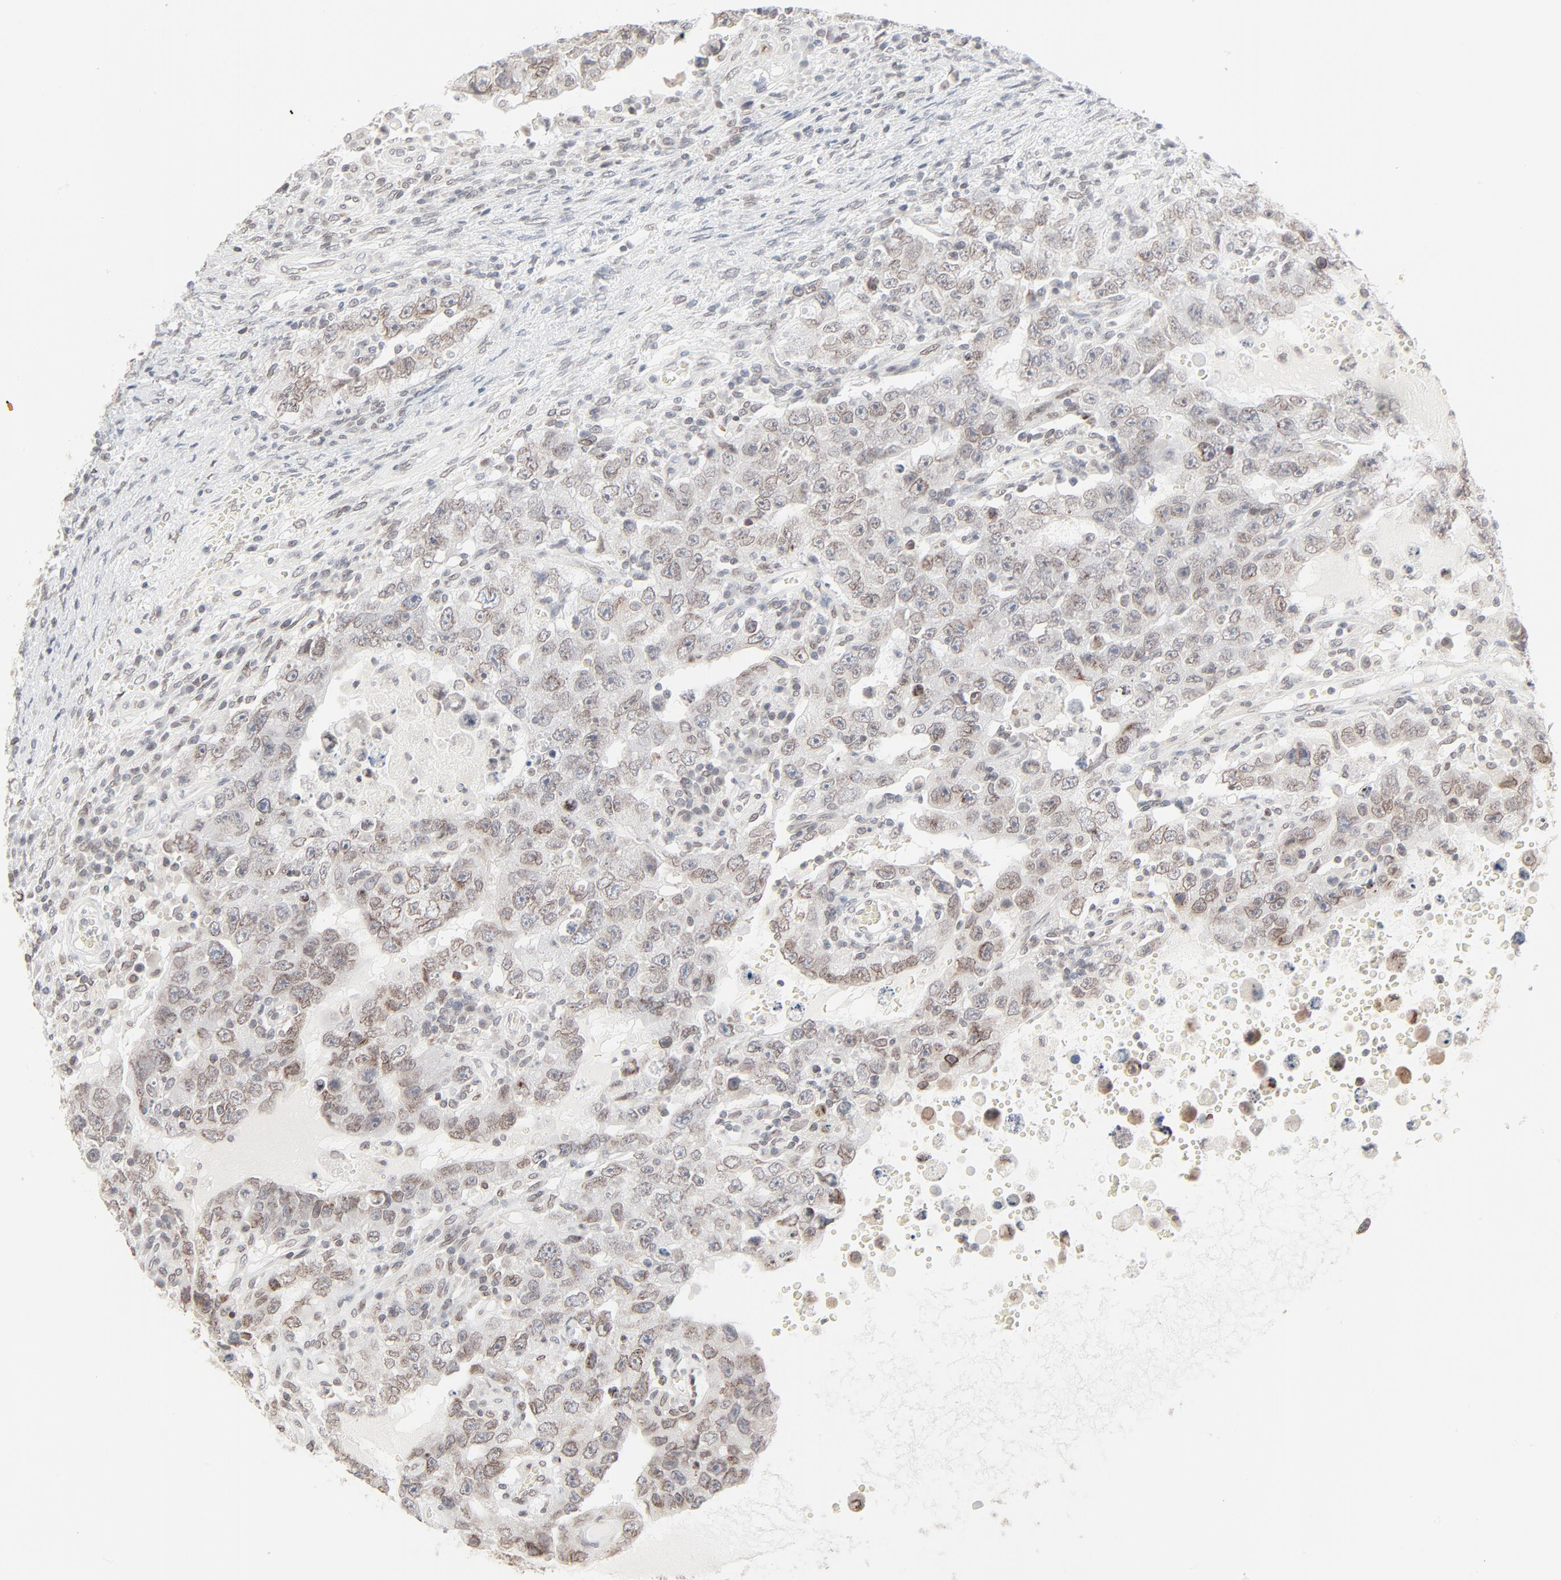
{"staining": {"intensity": "weak", "quantity": "<25%", "location": "cytoplasmic/membranous,nuclear"}, "tissue": "testis cancer", "cell_type": "Tumor cells", "image_type": "cancer", "snomed": [{"axis": "morphology", "description": "Carcinoma, Embryonal, NOS"}, {"axis": "topography", "description": "Testis"}], "caption": "There is no significant positivity in tumor cells of testis cancer (embryonal carcinoma).", "gene": "MAD1L1", "patient": {"sex": "male", "age": 26}}